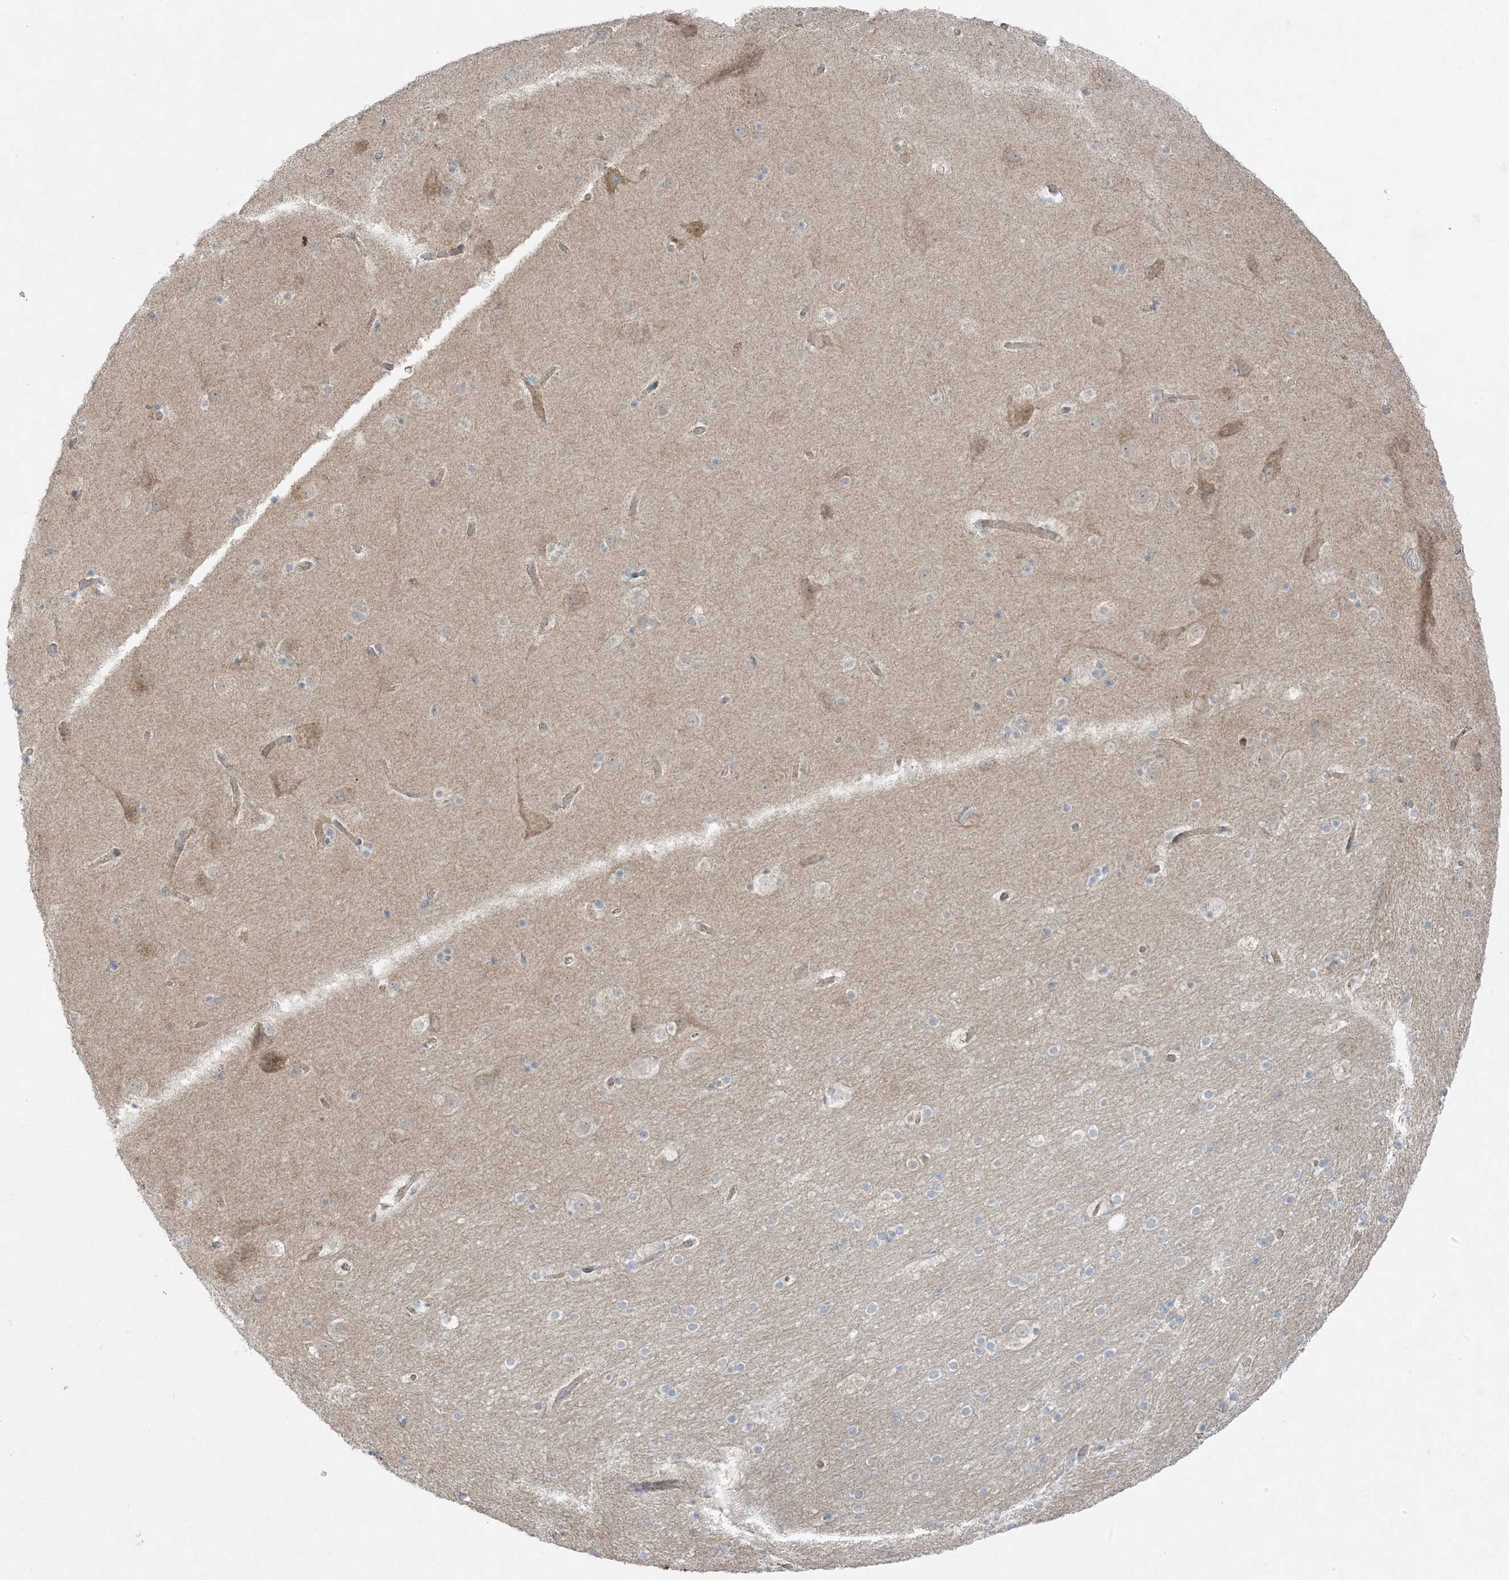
{"staining": {"intensity": "weak", "quantity": ">75%", "location": "cytoplasmic/membranous"}, "tissue": "cerebral cortex", "cell_type": "Endothelial cells", "image_type": "normal", "snomed": [{"axis": "morphology", "description": "Normal tissue, NOS"}, {"axis": "topography", "description": "Cerebral cortex"}], "caption": "Cerebral cortex stained with immunohistochemistry (IHC) shows weak cytoplasmic/membranous staining in approximately >75% of endothelial cells.", "gene": "ODC1", "patient": {"sex": "male", "age": 57}}